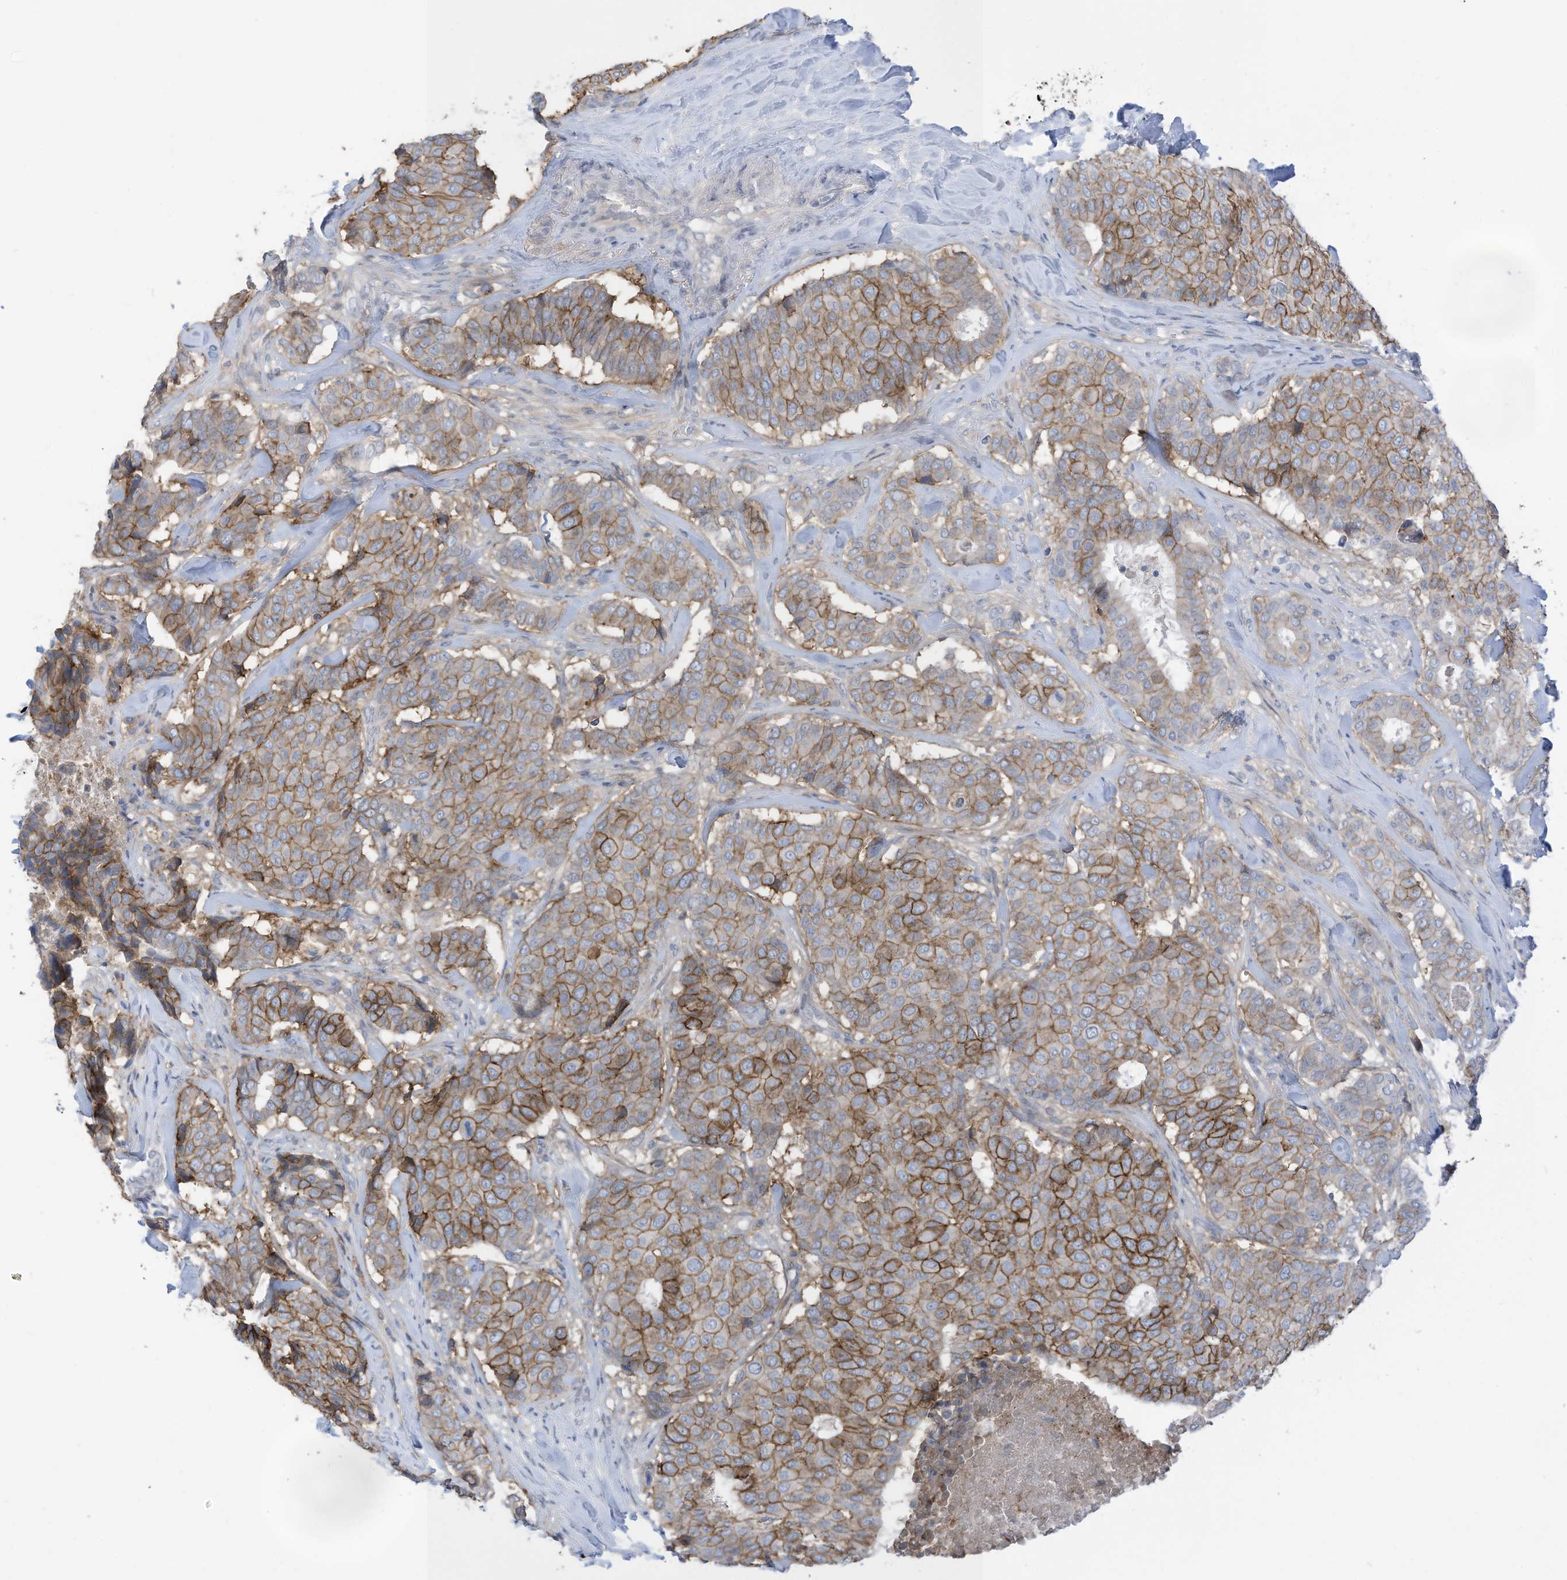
{"staining": {"intensity": "strong", "quantity": ">75%", "location": "cytoplasmic/membranous"}, "tissue": "breast cancer", "cell_type": "Tumor cells", "image_type": "cancer", "snomed": [{"axis": "morphology", "description": "Duct carcinoma"}, {"axis": "topography", "description": "Breast"}], "caption": "Immunohistochemistry histopathology image of neoplastic tissue: human intraductal carcinoma (breast) stained using immunohistochemistry (IHC) shows high levels of strong protein expression localized specifically in the cytoplasmic/membranous of tumor cells, appearing as a cytoplasmic/membranous brown color.", "gene": "SLC1A5", "patient": {"sex": "female", "age": 75}}